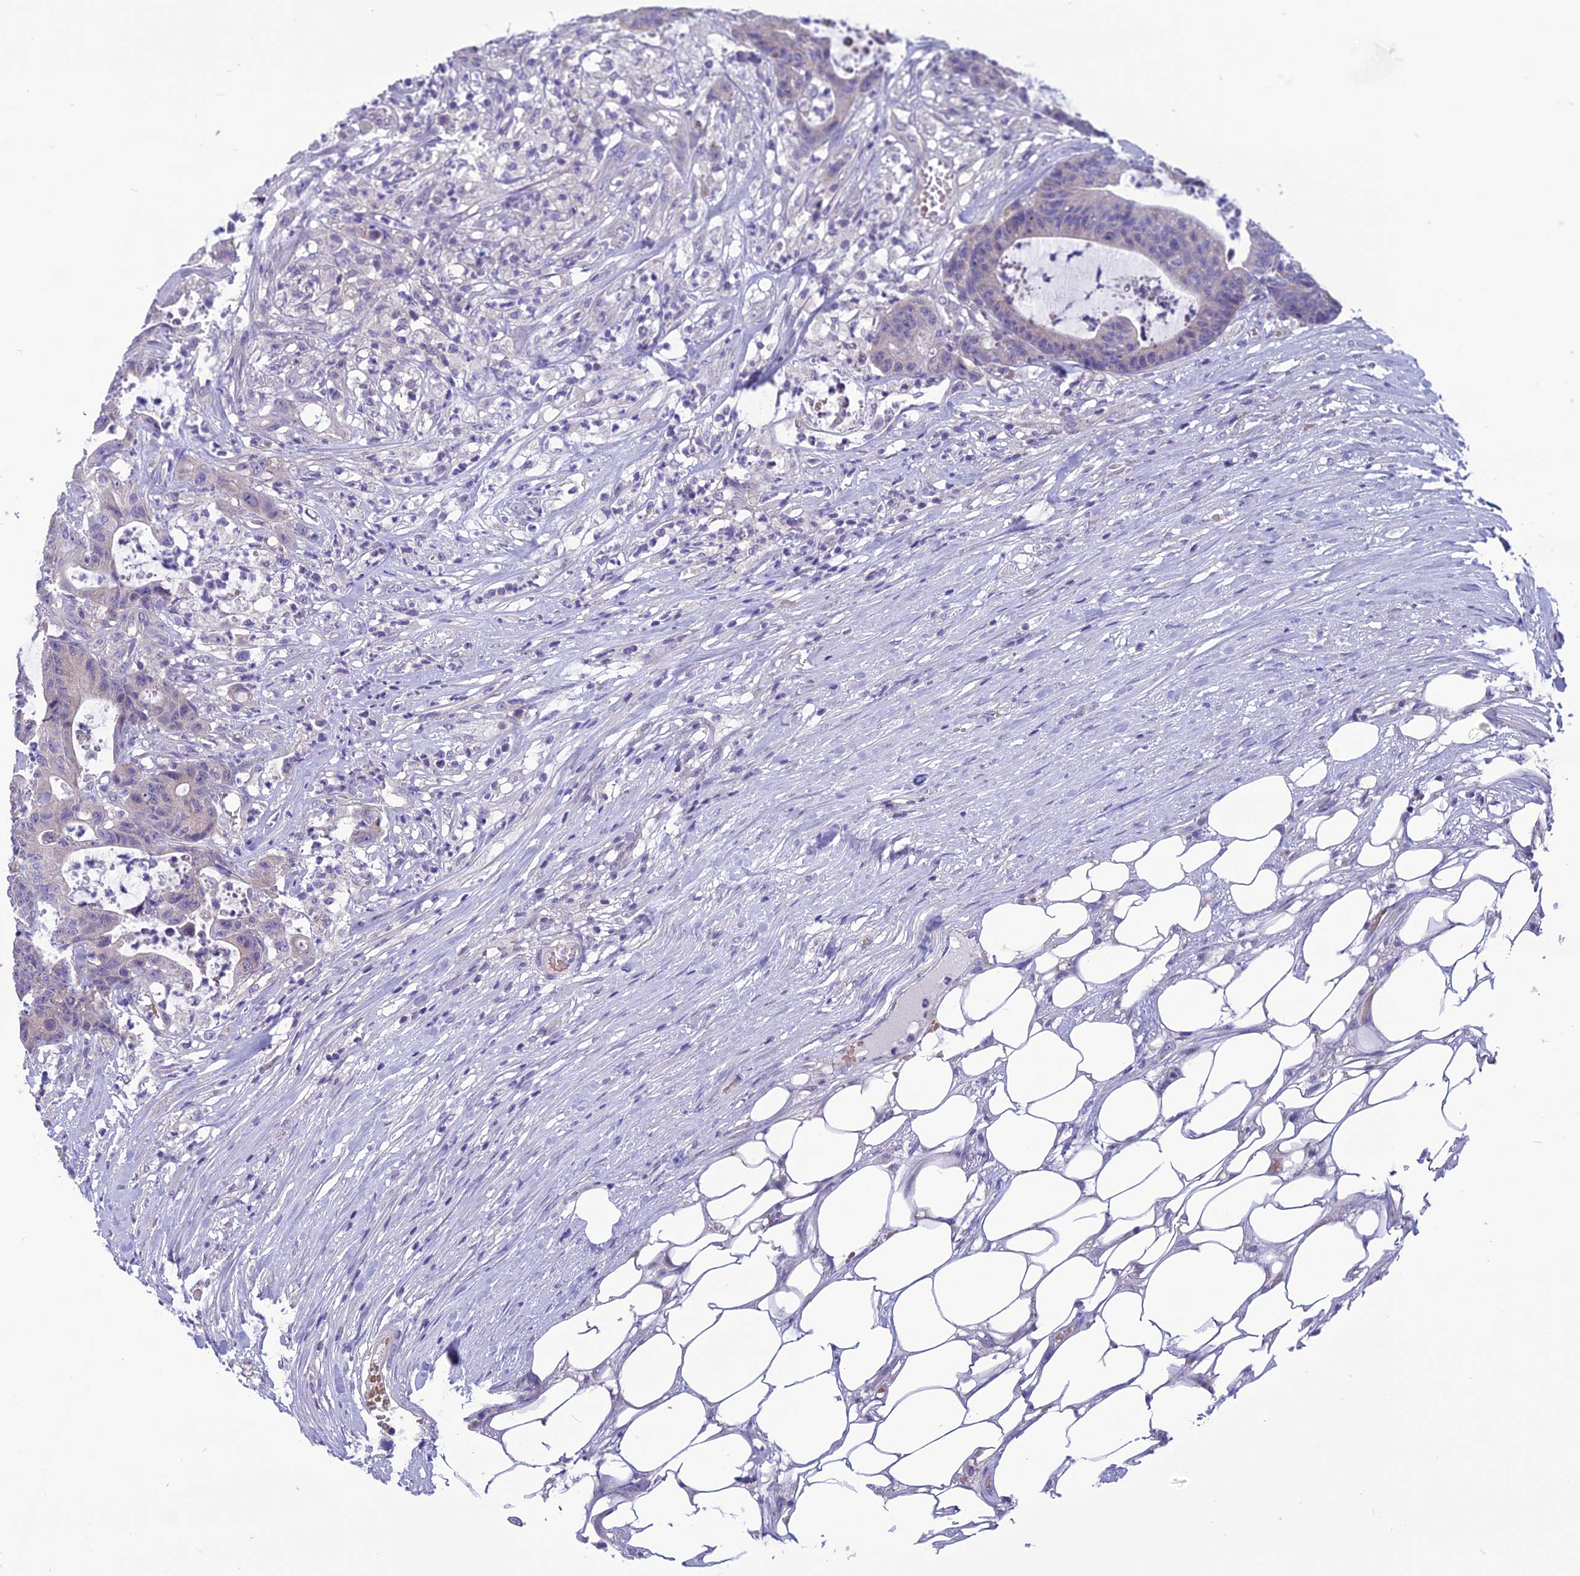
{"staining": {"intensity": "negative", "quantity": "none", "location": "none"}, "tissue": "colorectal cancer", "cell_type": "Tumor cells", "image_type": "cancer", "snomed": [{"axis": "morphology", "description": "Adenocarcinoma, NOS"}, {"axis": "topography", "description": "Colon"}], "caption": "Tumor cells show no significant protein positivity in adenocarcinoma (colorectal).", "gene": "PSMF1", "patient": {"sex": "female", "age": 84}}